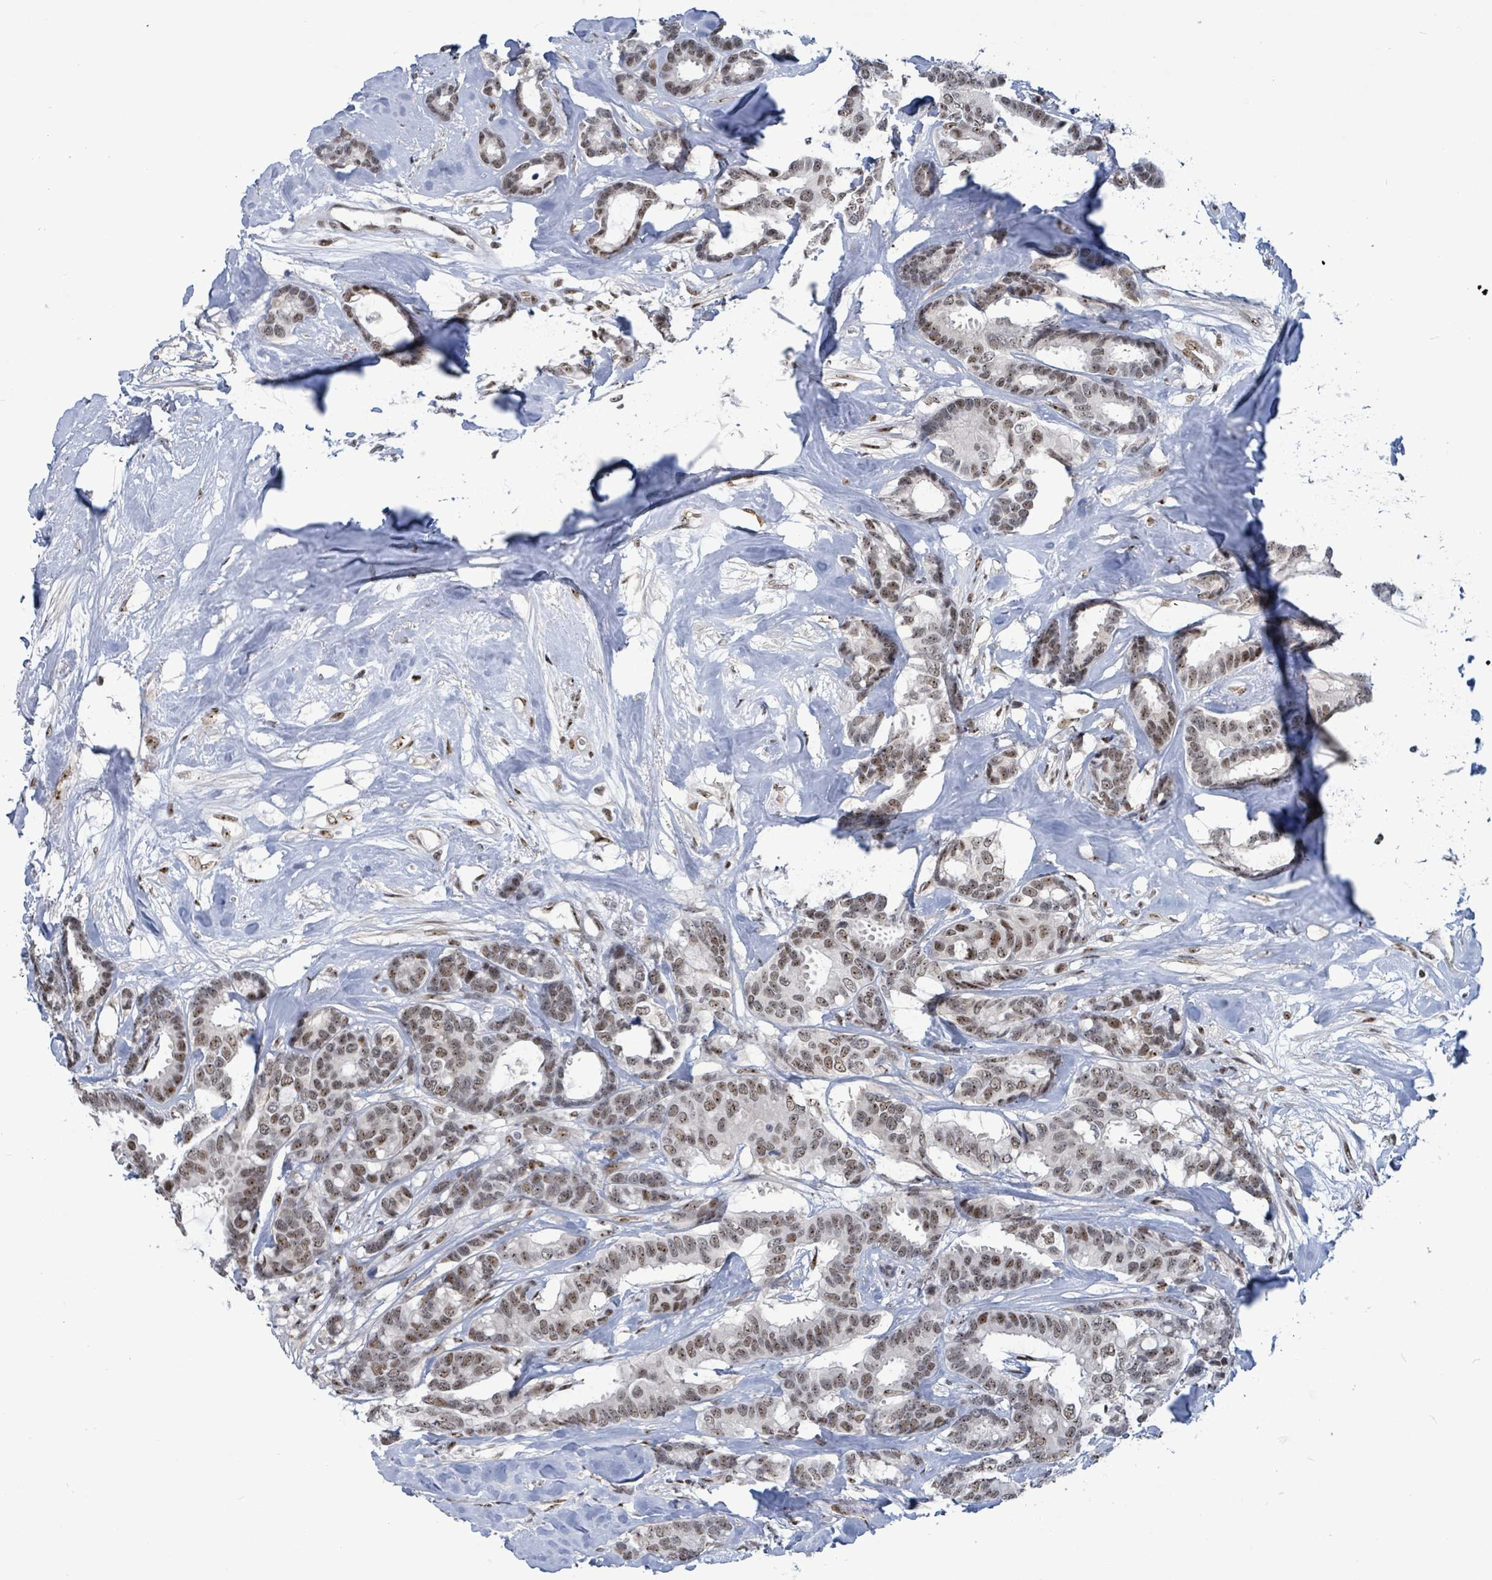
{"staining": {"intensity": "moderate", "quantity": ">75%", "location": "nuclear"}, "tissue": "breast cancer", "cell_type": "Tumor cells", "image_type": "cancer", "snomed": [{"axis": "morphology", "description": "Duct carcinoma"}, {"axis": "topography", "description": "Breast"}], "caption": "An image of breast cancer stained for a protein reveals moderate nuclear brown staining in tumor cells.", "gene": "RRN3", "patient": {"sex": "female", "age": 87}}